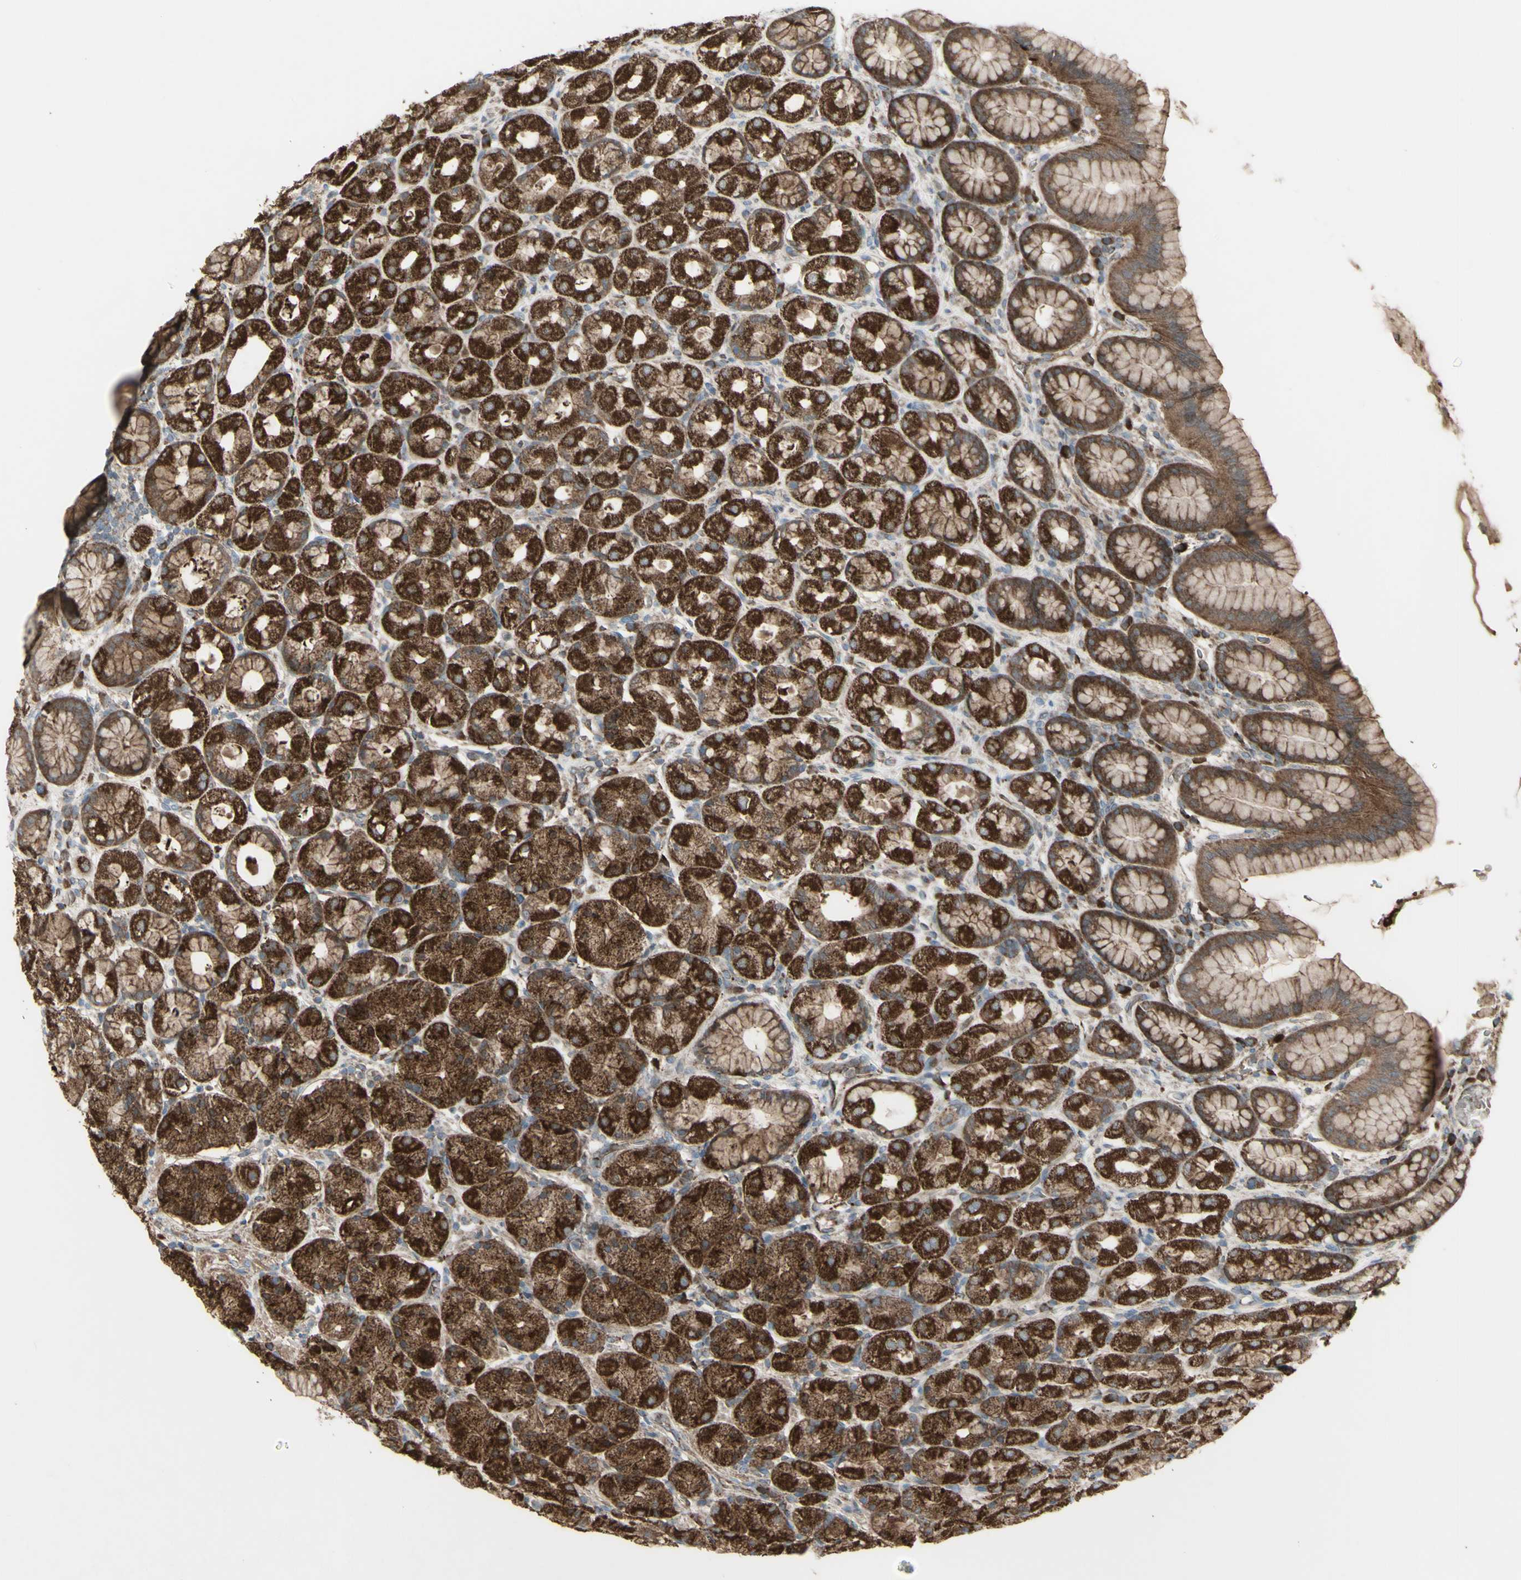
{"staining": {"intensity": "strong", "quantity": ">75%", "location": "cytoplasmic/membranous"}, "tissue": "stomach", "cell_type": "Glandular cells", "image_type": "normal", "snomed": [{"axis": "morphology", "description": "Normal tissue, NOS"}, {"axis": "topography", "description": "Stomach, upper"}], "caption": "Immunohistochemistry (IHC) image of unremarkable human stomach stained for a protein (brown), which displays high levels of strong cytoplasmic/membranous staining in approximately >75% of glandular cells.", "gene": "SHC1", "patient": {"sex": "male", "age": 68}}